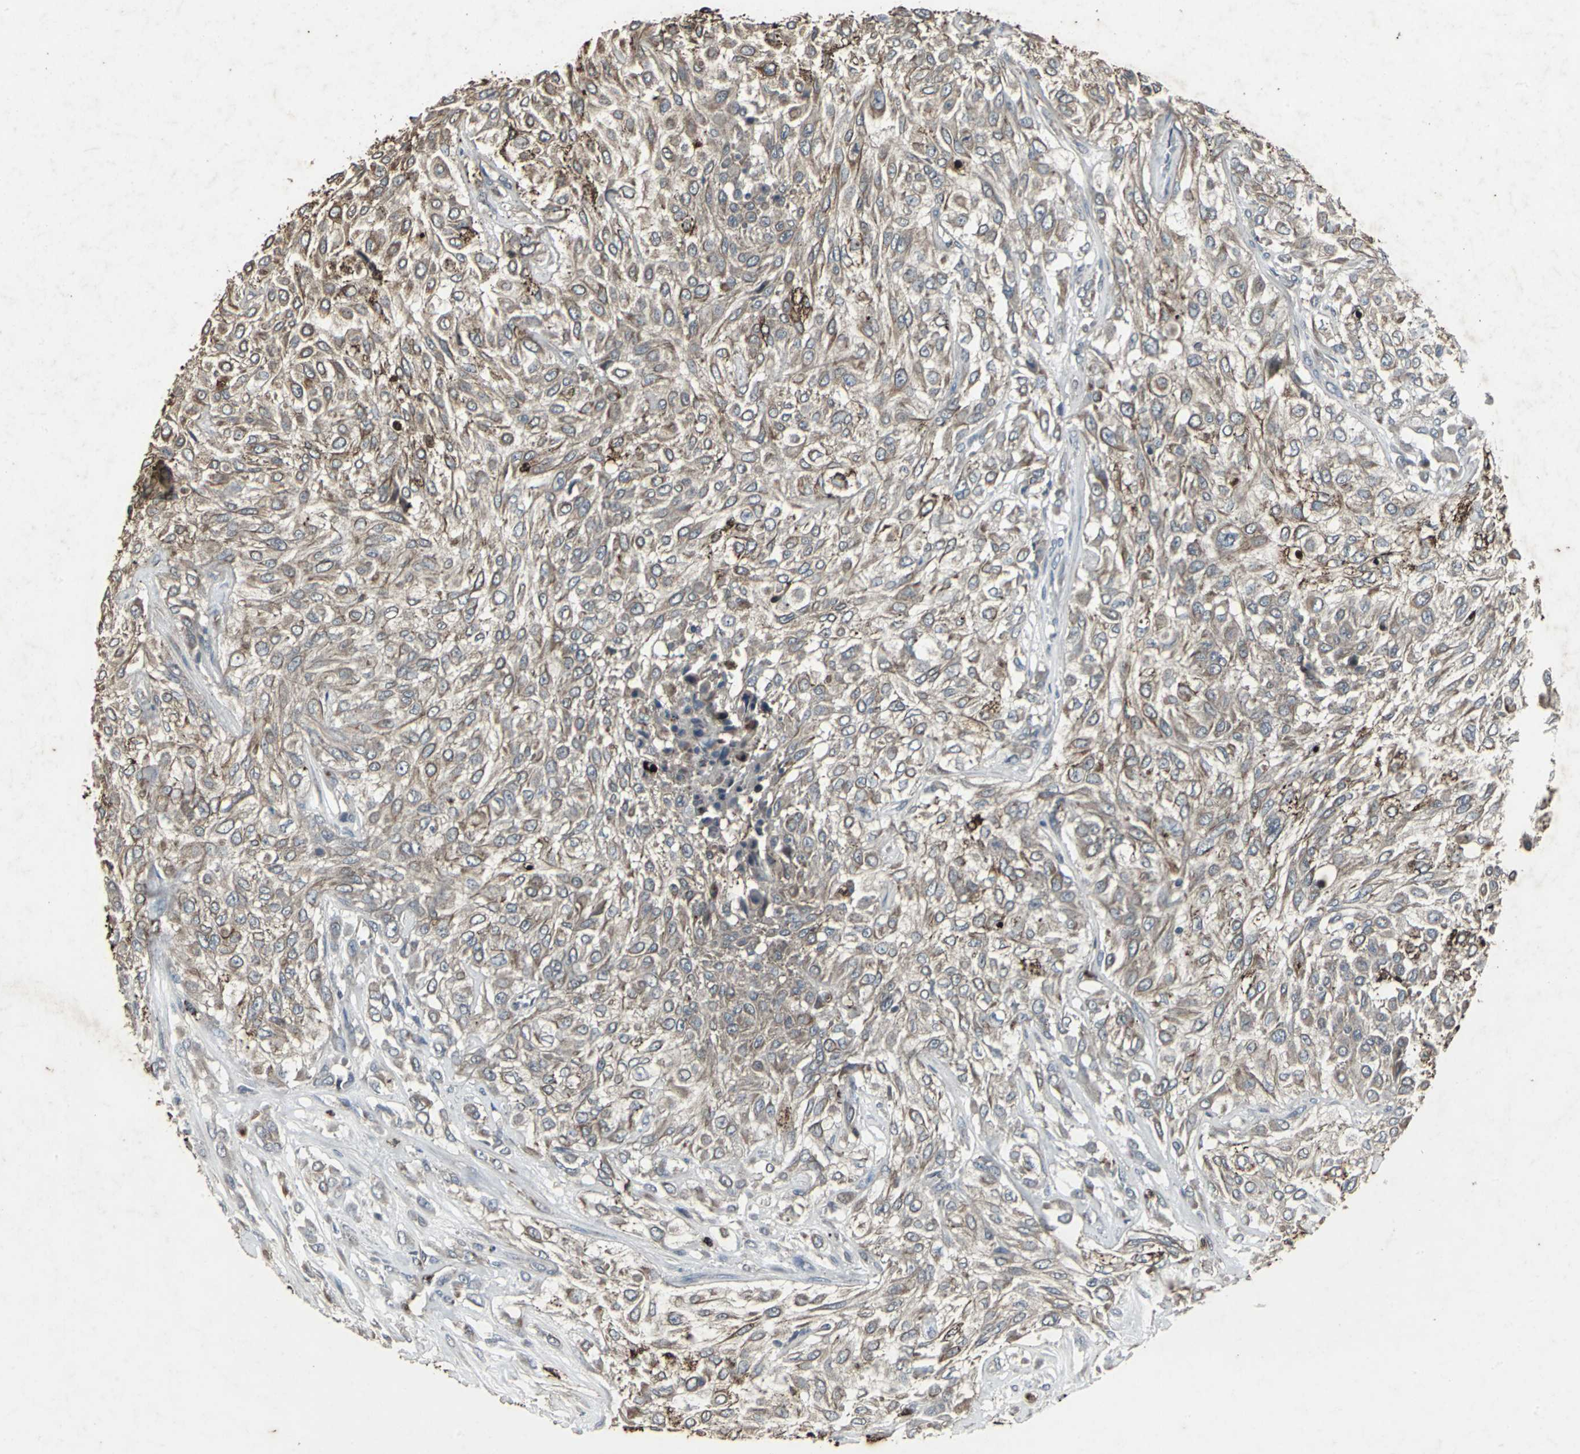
{"staining": {"intensity": "moderate", "quantity": ">75%", "location": "cytoplasmic/membranous"}, "tissue": "urothelial cancer", "cell_type": "Tumor cells", "image_type": "cancer", "snomed": [{"axis": "morphology", "description": "Urothelial carcinoma, High grade"}, {"axis": "topography", "description": "Urinary bladder"}], "caption": "The histopathology image shows staining of urothelial carcinoma (high-grade), revealing moderate cytoplasmic/membranous protein positivity (brown color) within tumor cells.", "gene": "CCR9", "patient": {"sex": "male", "age": 57}}